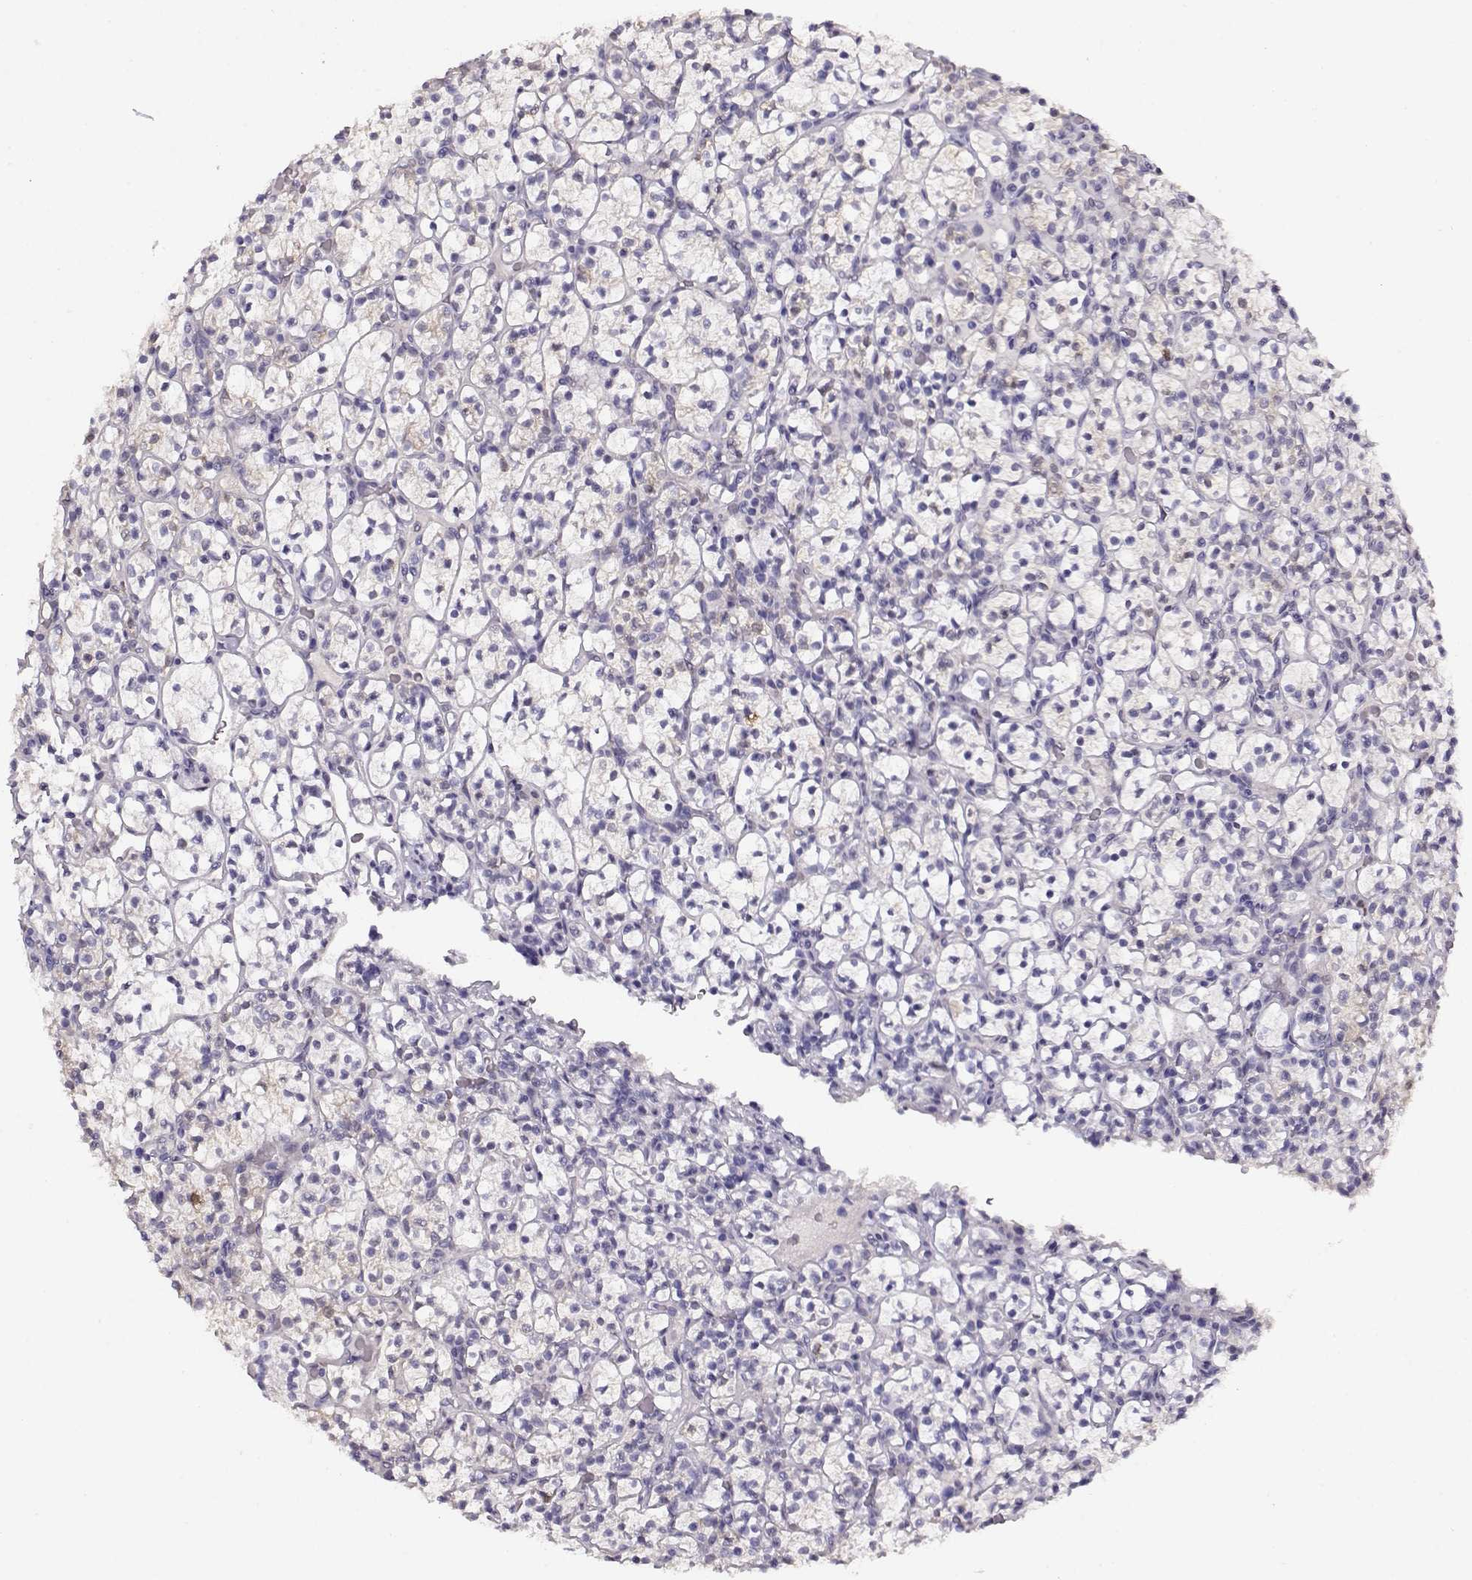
{"staining": {"intensity": "weak", "quantity": "<25%", "location": "cytoplasmic/membranous"}, "tissue": "renal cancer", "cell_type": "Tumor cells", "image_type": "cancer", "snomed": [{"axis": "morphology", "description": "Adenocarcinoma, NOS"}, {"axis": "topography", "description": "Kidney"}], "caption": "DAB (3,3'-diaminobenzidine) immunohistochemical staining of renal cancer (adenocarcinoma) reveals no significant staining in tumor cells. (Brightfield microscopy of DAB (3,3'-diaminobenzidine) immunohistochemistry at high magnification).", "gene": "CCR8", "patient": {"sex": "female", "age": 89}}